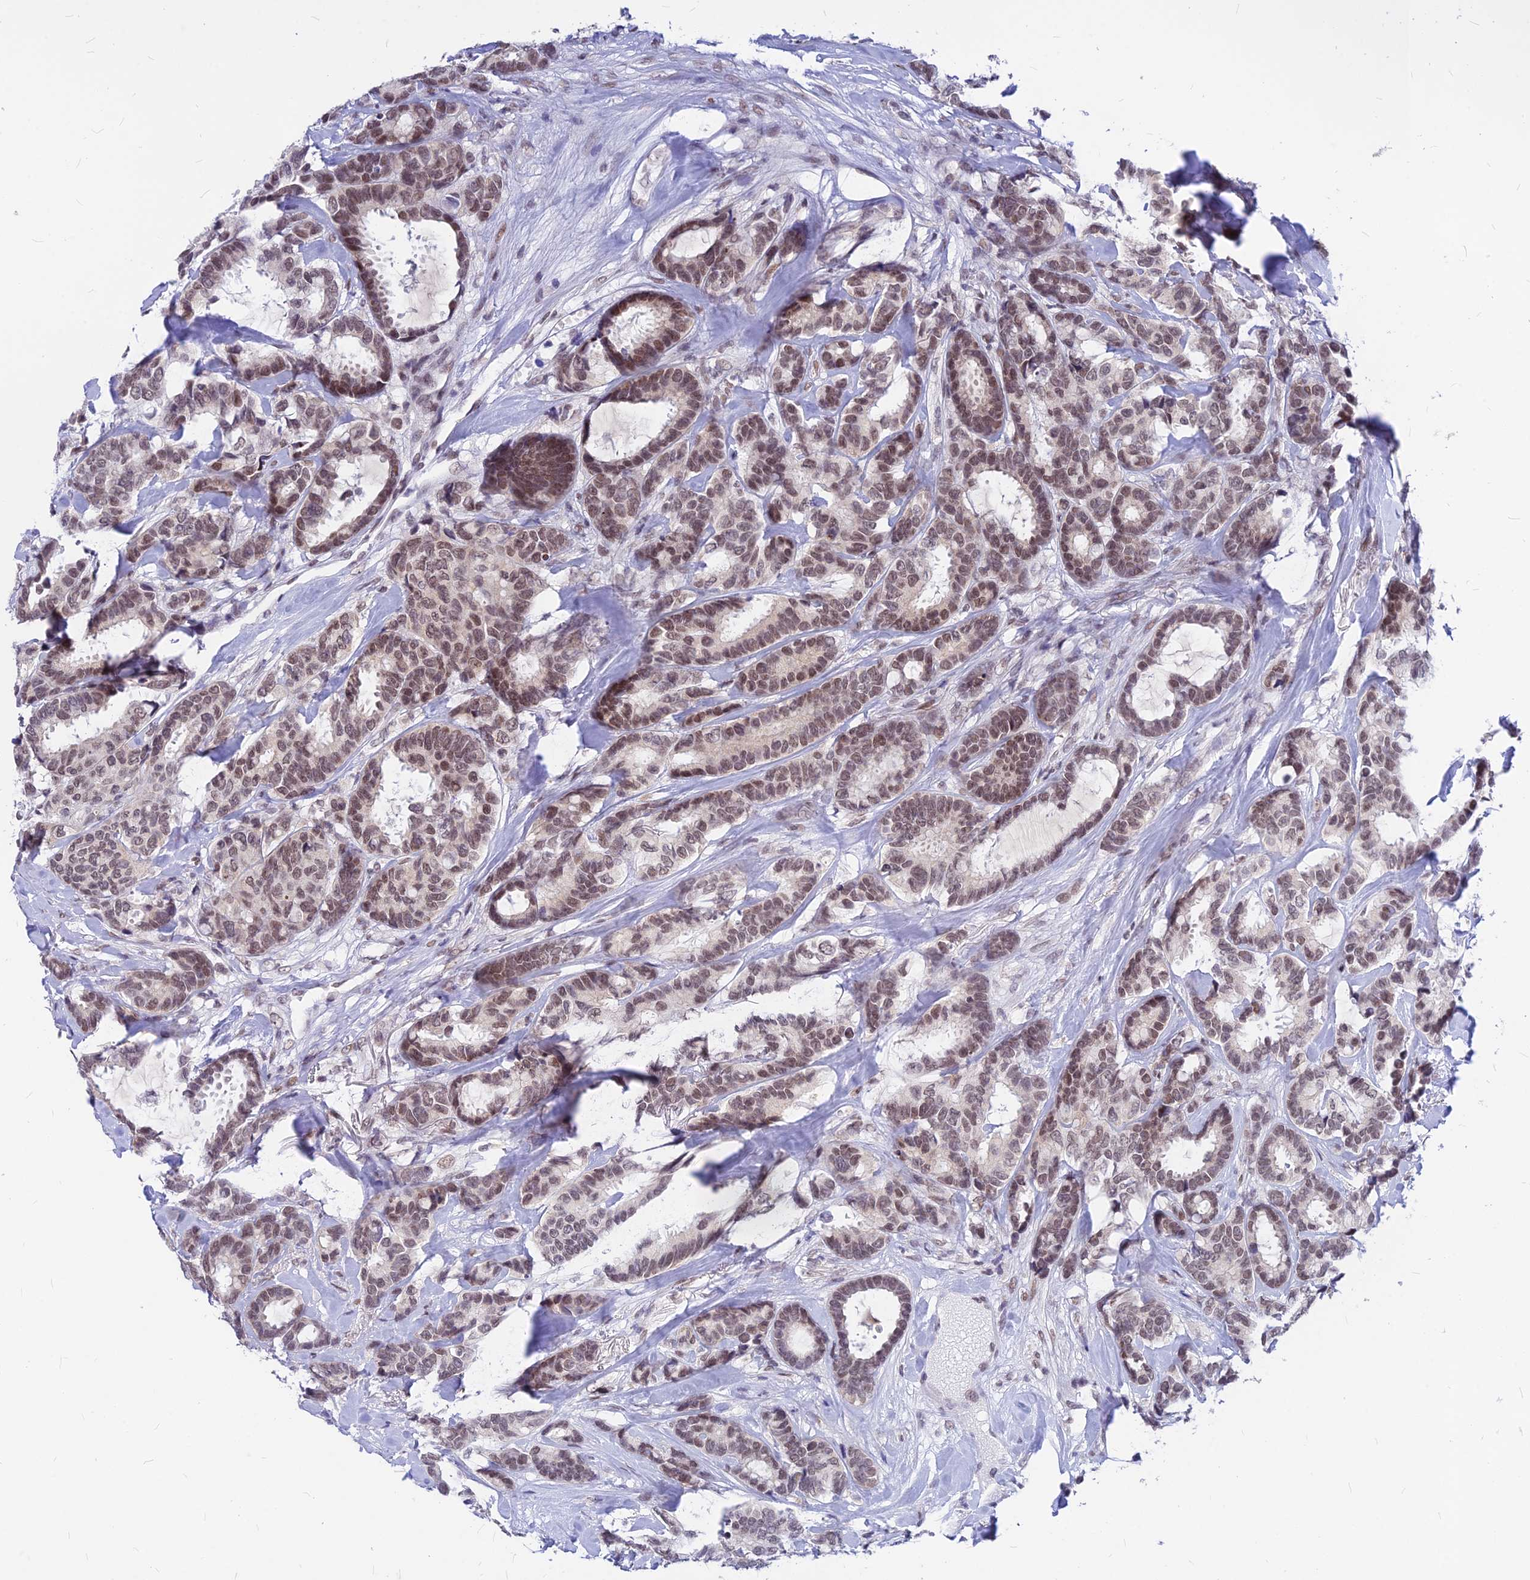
{"staining": {"intensity": "moderate", "quantity": ">75%", "location": "nuclear"}, "tissue": "breast cancer", "cell_type": "Tumor cells", "image_type": "cancer", "snomed": [{"axis": "morphology", "description": "Duct carcinoma"}, {"axis": "topography", "description": "Breast"}], "caption": "A histopathology image of infiltrating ductal carcinoma (breast) stained for a protein exhibits moderate nuclear brown staining in tumor cells.", "gene": "KCTD13", "patient": {"sex": "female", "age": 87}}